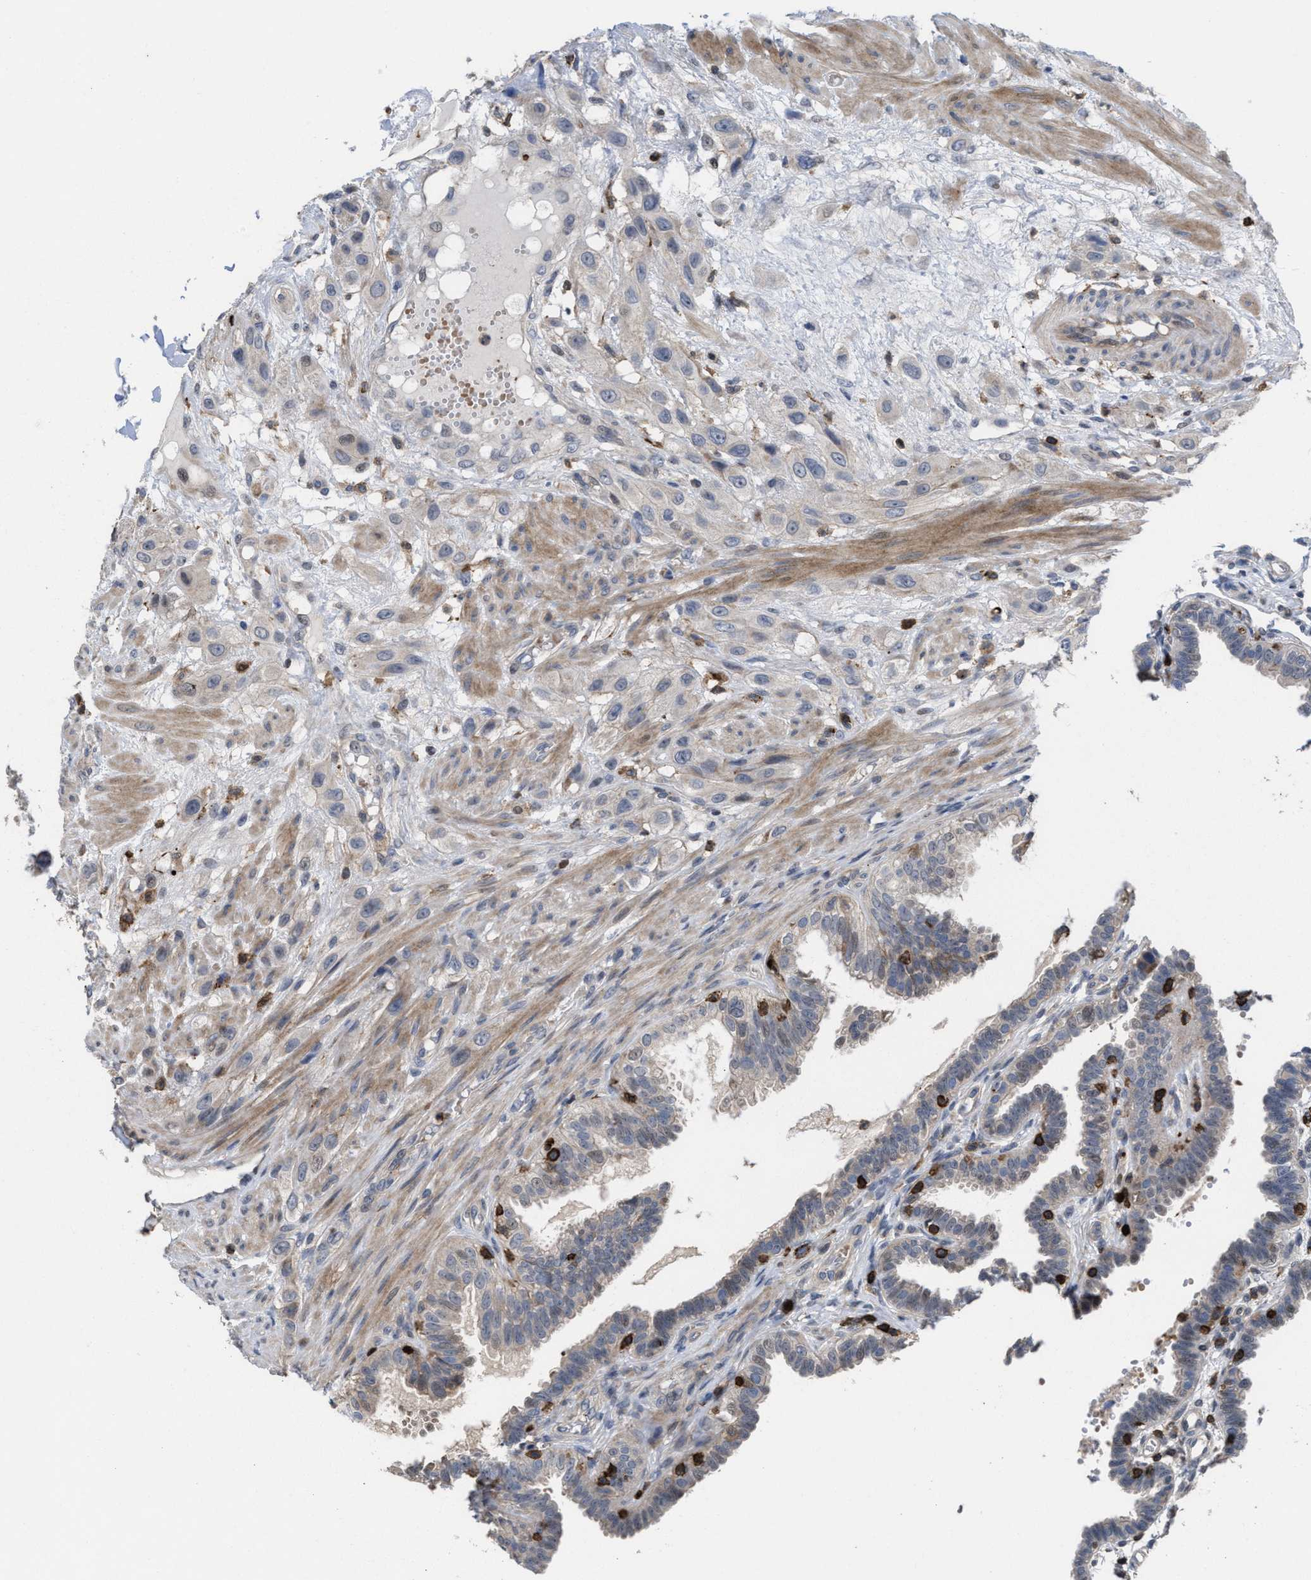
{"staining": {"intensity": "negative", "quantity": "none", "location": "none"}, "tissue": "fallopian tube", "cell_type": "Glandular cells", "image_type": "normal", "snomed": [{"axis": "morphology", "description": "Normal tissue, NOS"}, {"axis": "topography", "description": "Fallopian tube"}, {"axis": "topography", "description": "Placenta"}], "caption": "Fallopian tube stained for a protein using immunohistochemistry demonstrates no staining glandular cells.", "gene": "PTPRE", "patient": {"sex": "female", "age": 34}}